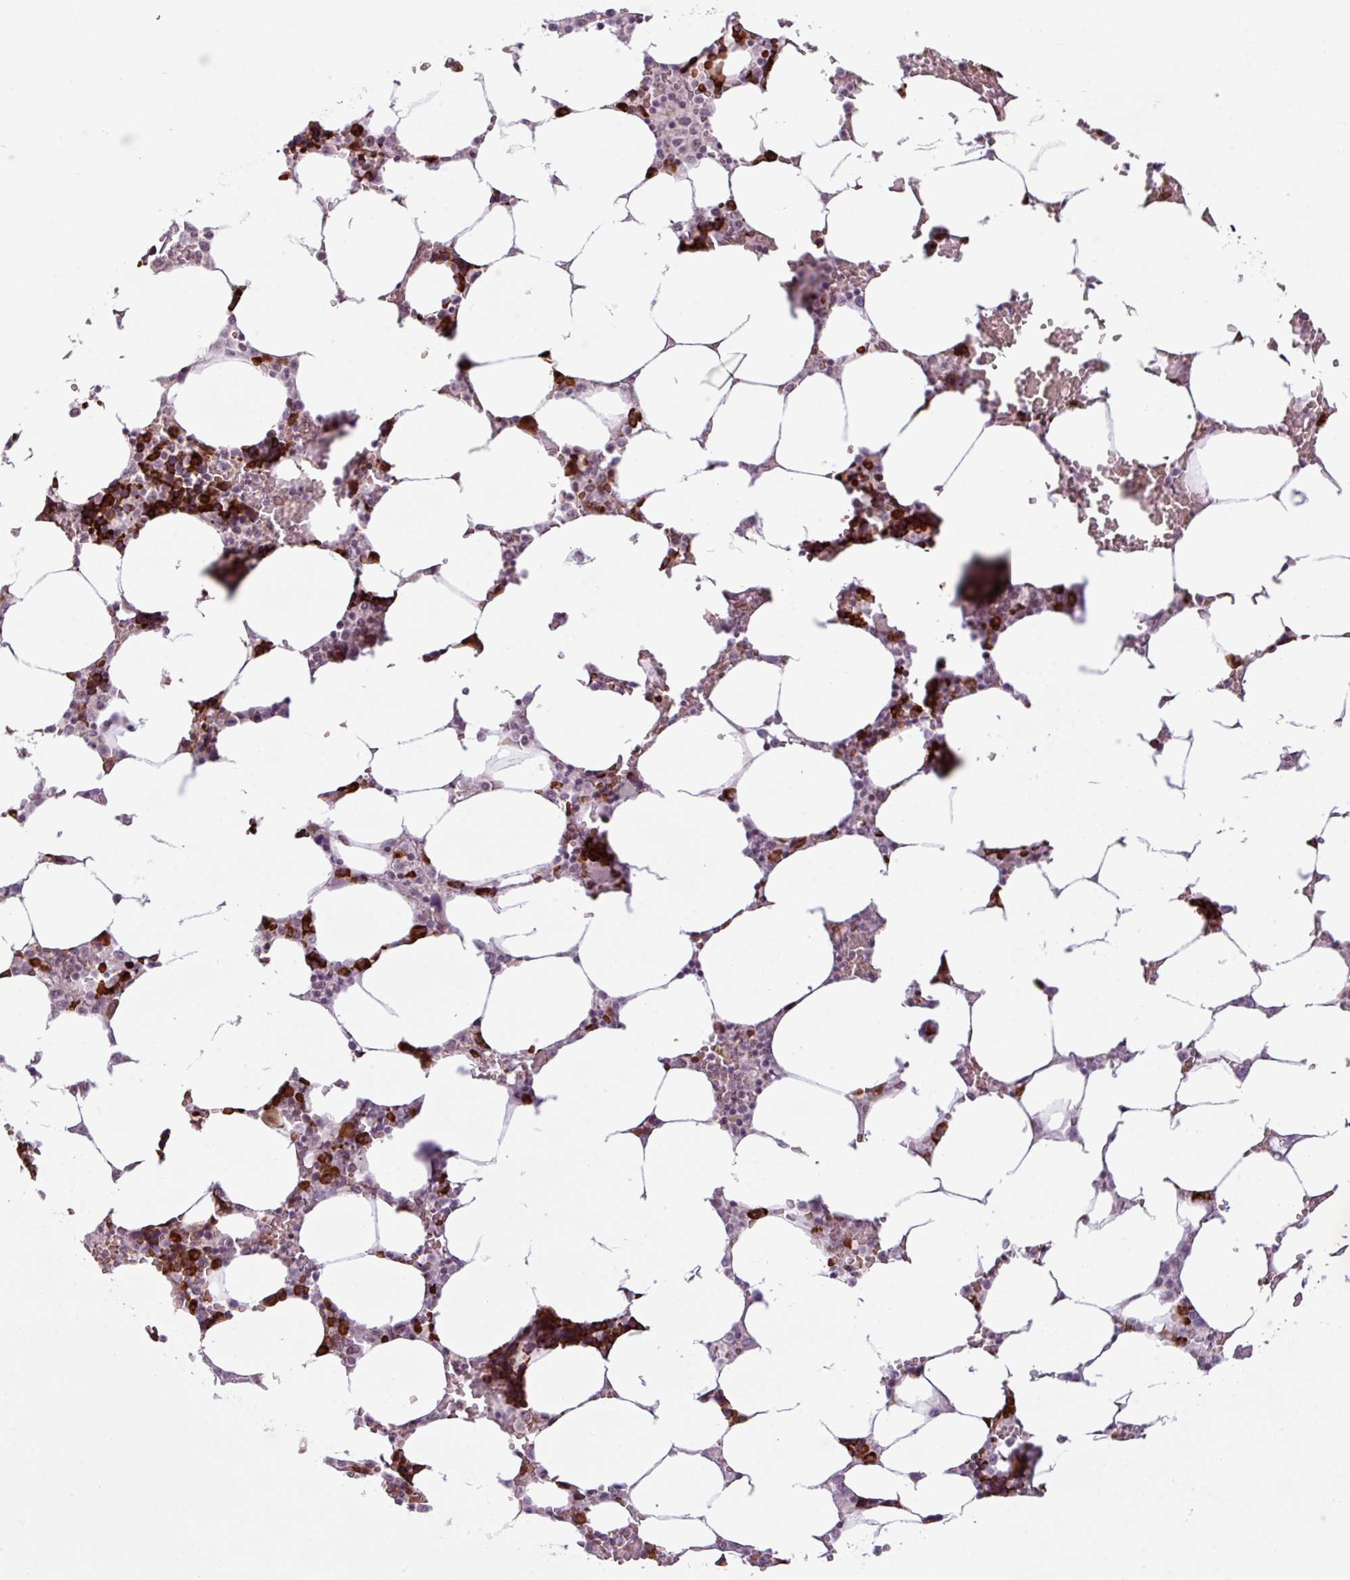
{"staining": {"intensity": "strong", "quantity": "25%-75%", "location": "cytoplasmic/membranous,nuclear"}, "tissue": "bone marrow", "cell_type": "Hematopoietic cells", "image_type": "normal", "snomed": [{"axis": "morphology", "description": "Normal tissue, NOS"}, {"axis": "topography", "description": "Bone marrow"}], "caption": "Approximately 25%-75% of hematopoietic cells in unremarkable bone marrow reveal strong cytoplasmic/membranous,nuclear protein expression as visualized by brown immunohistochemical staining.", "gene": "PRDM5", "patient": {"sex": "male", "age": 64}}